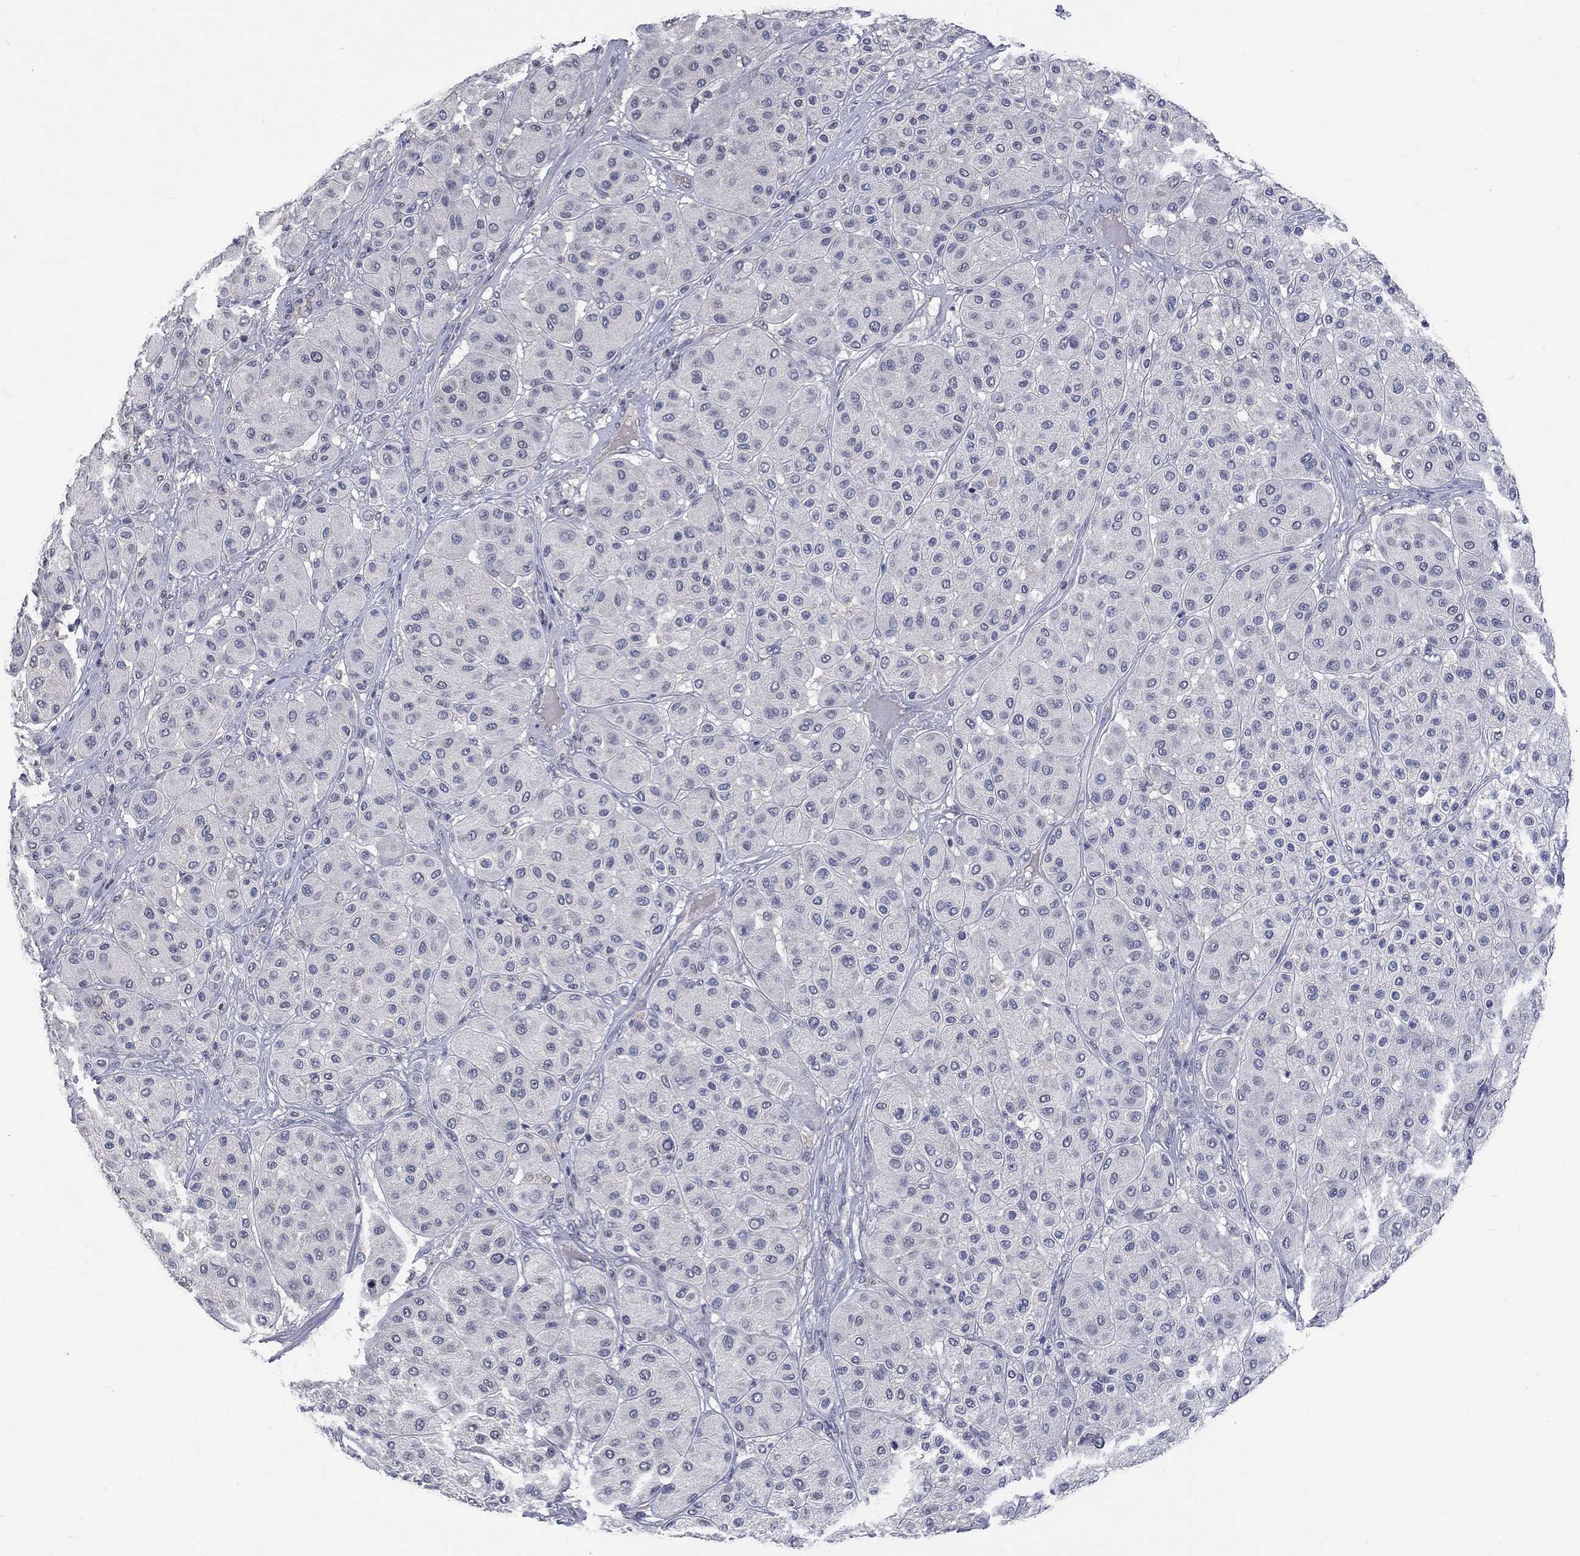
{"staining": {"intensity": "negative", "quantity": "none", "location": "none"}, "tissue": "melanoma", "cell_type": "Tumor cells", "image_type": "cancer", "snomed": [{"axis": "morphology", "description": "Malignant melanoma, Metastatic site"}, {"axis": "topography", "description": "Smooth muscle"}], "caption": "A high-resolution histopathology image shows IHC staining of malignant melanoma (metastatic site), which shows no significant expression in tumor cells.", "gene": "ZBTB18", "patient": {"sex": "male", "age": 41}}